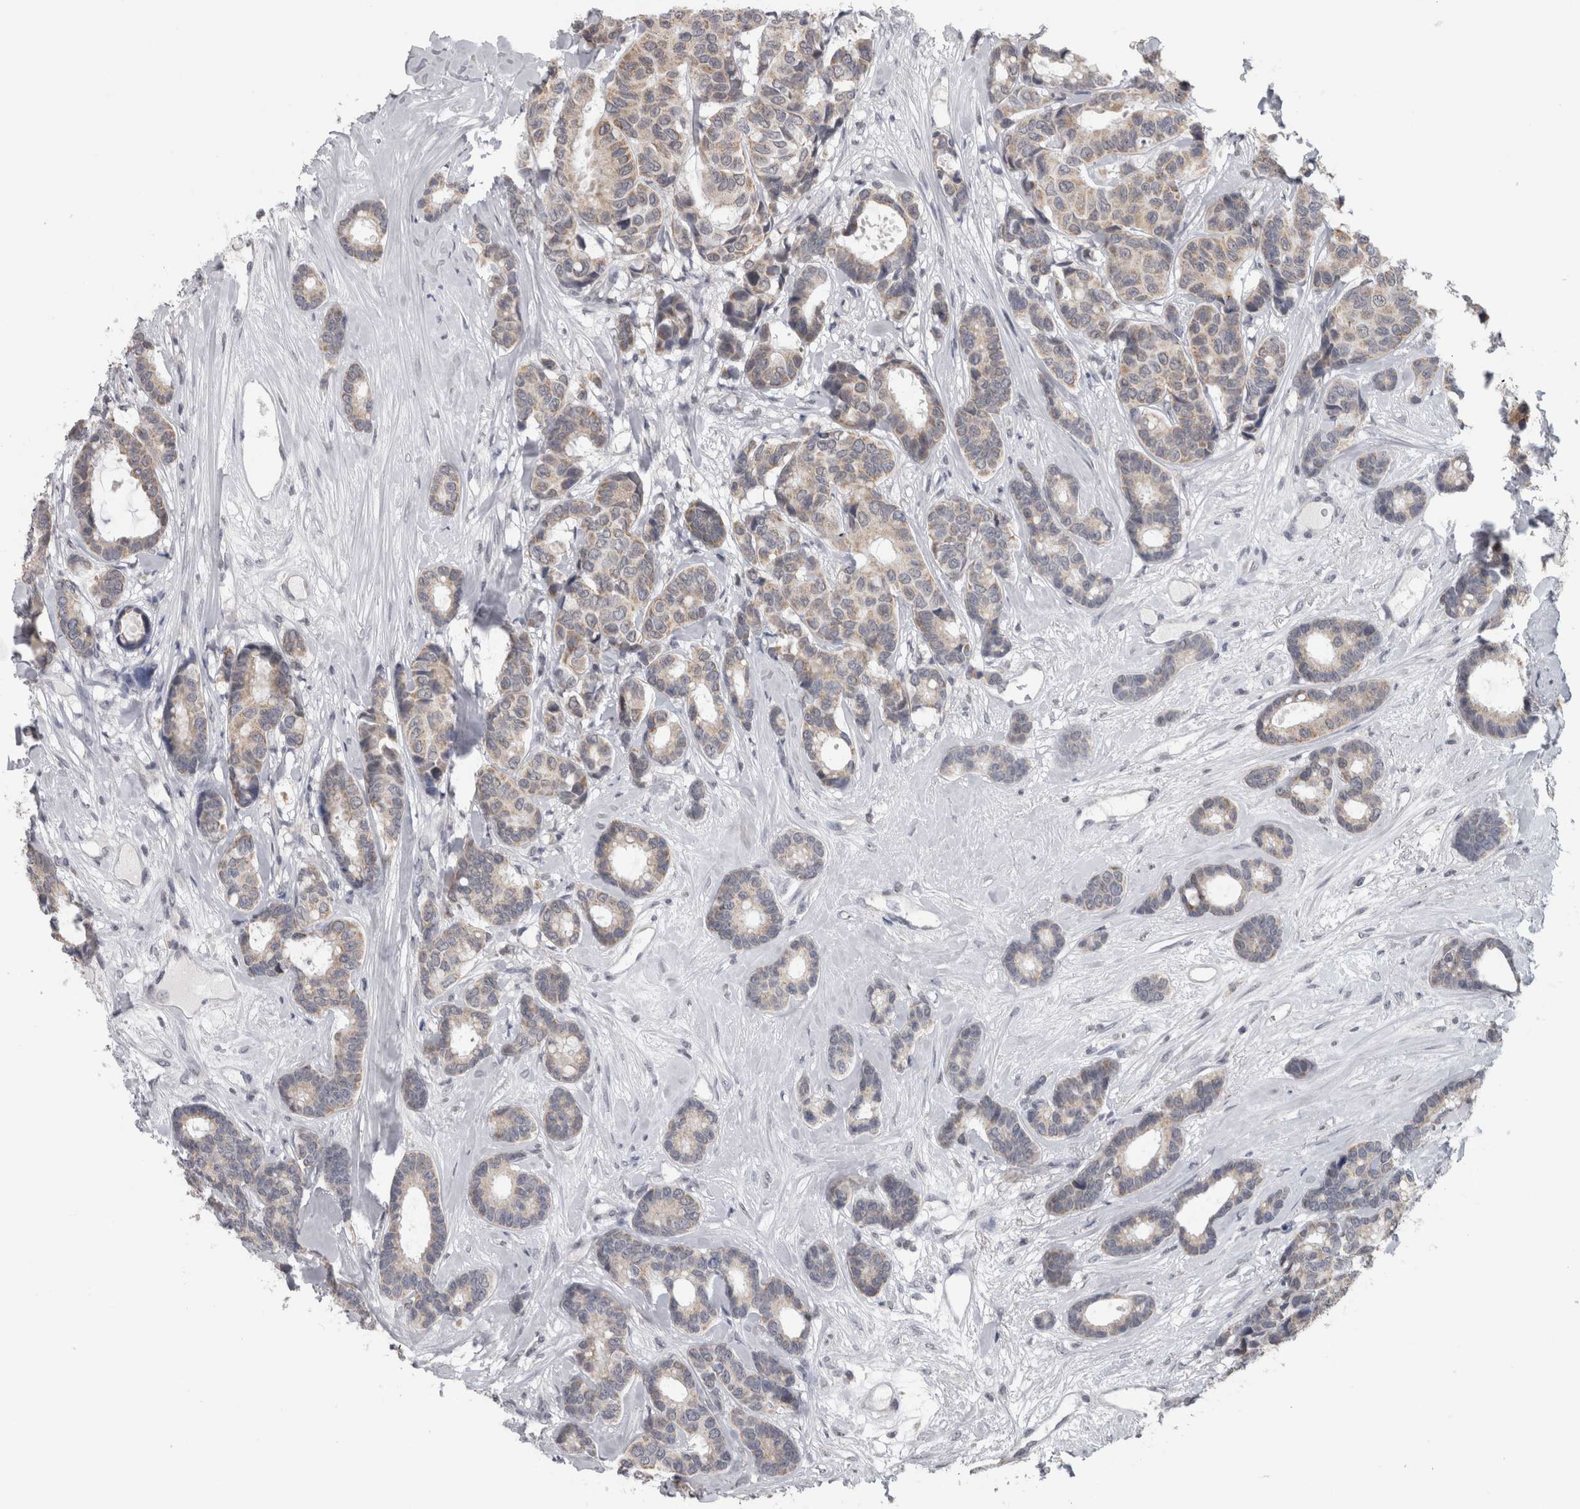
{"staining": {"intensity": "weak", "quantity": "<25%", "location": "cytoplasmic/membranous"}, "tissue": "breast cancer", "cell_type": "Tumor cells", "image_type": "cancer", "snomed": [{"axis": "morphology", "description": "Duct carcinoma"}, {"axis": "topography", "description": "Breast"}], "caption": "Tumor cells are negative for brown protein staining in breast invasive ductal carcinoma.", "gene": "OR2K2", "patient": {"sex": "female", "age": 87}}